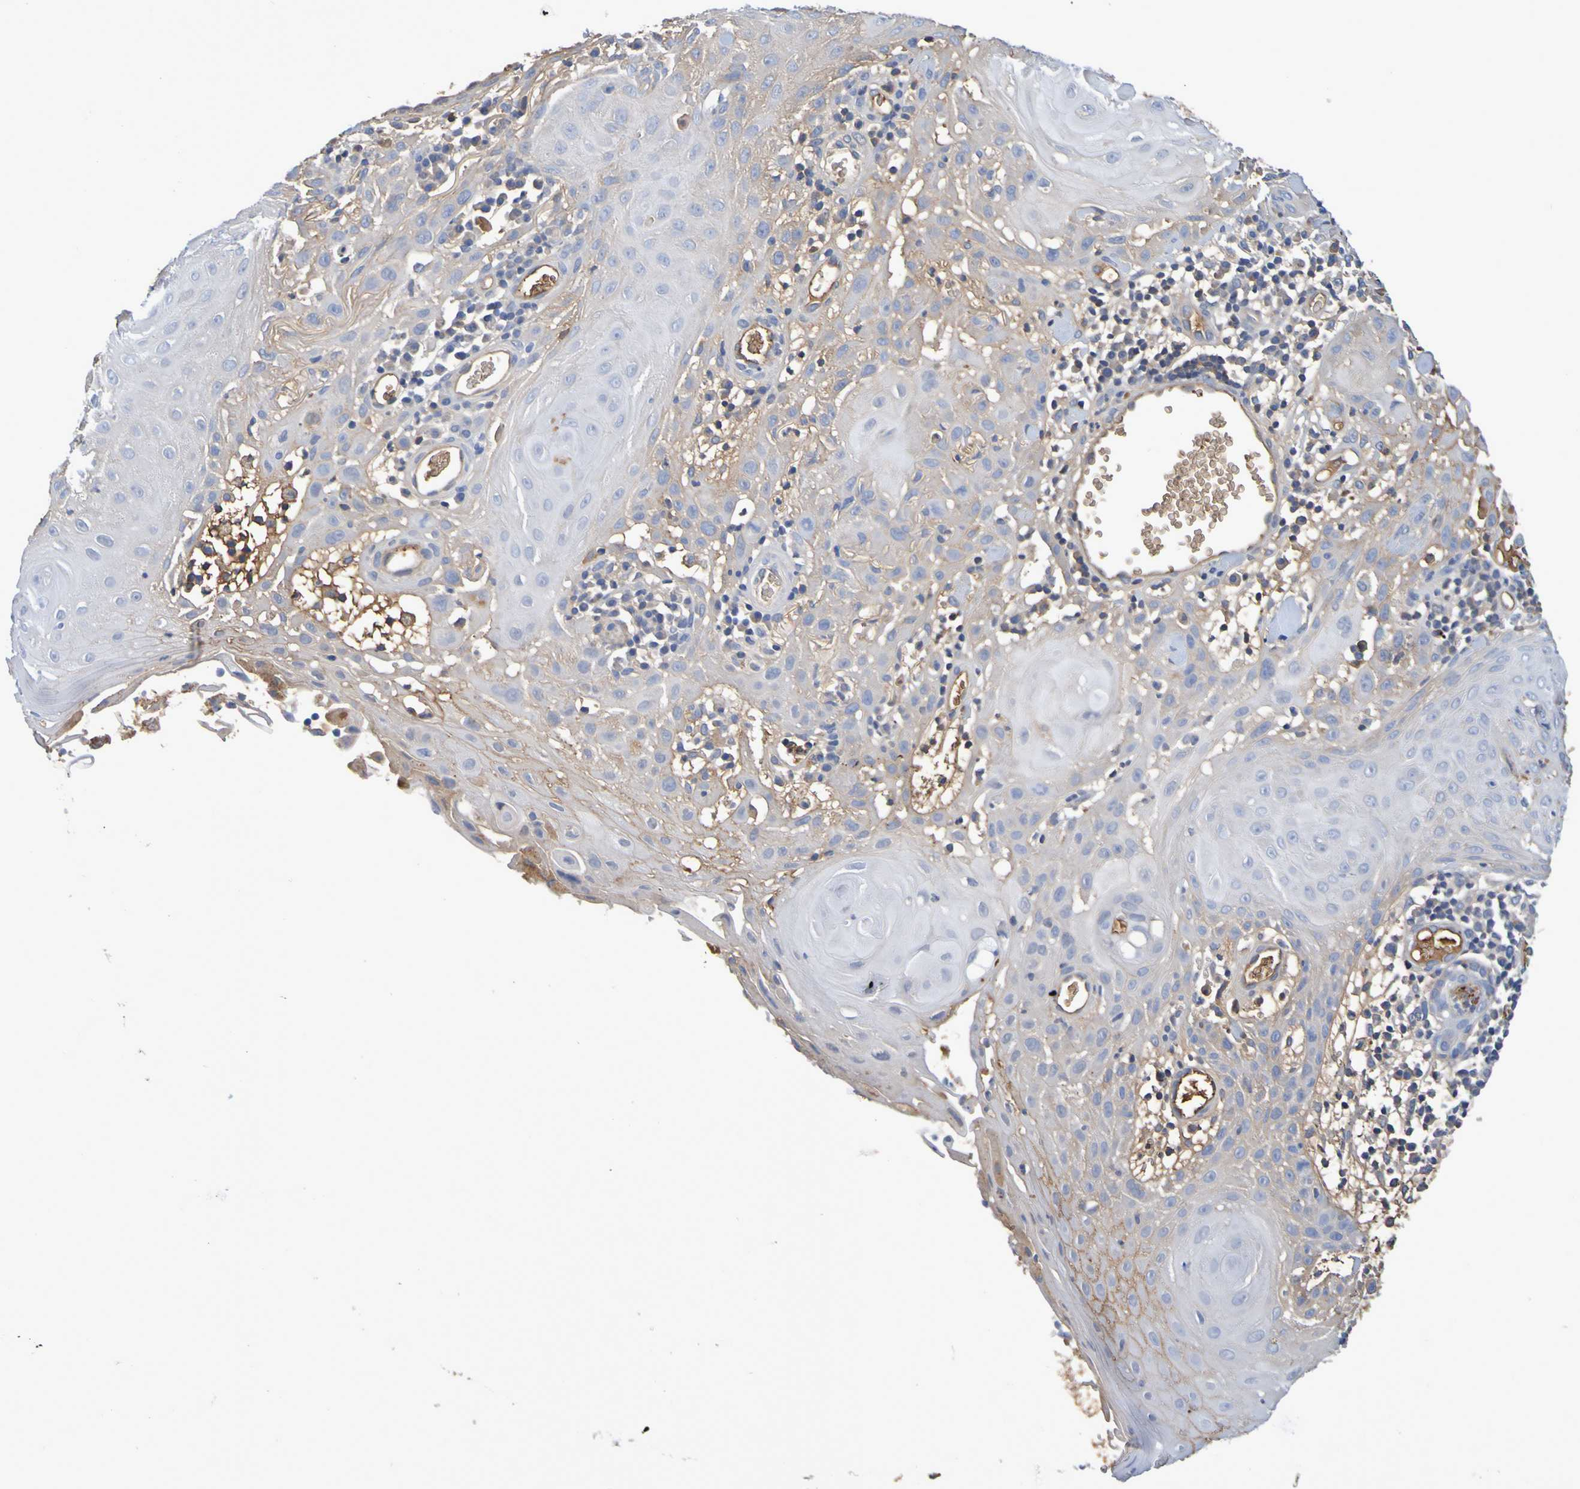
{"staining": {"intensity": "weak", "quantity": "<25%", "location": "cytoplasmic/membranous"}, "tissue": "skin cancer", "cell_type": "Tumor cells", "image_type": "cancer", "snomed": [{"axis": "morphology", "description": "Squamous cell carcinoma, NOS"}, {"axis": "topography", "description": "Skin"}], "caption": "Image shows no protein positivity in tumor cells of skin cancer tissue.", "gene": "GAB3", "patient": {"sex": "male", "age": 24}}